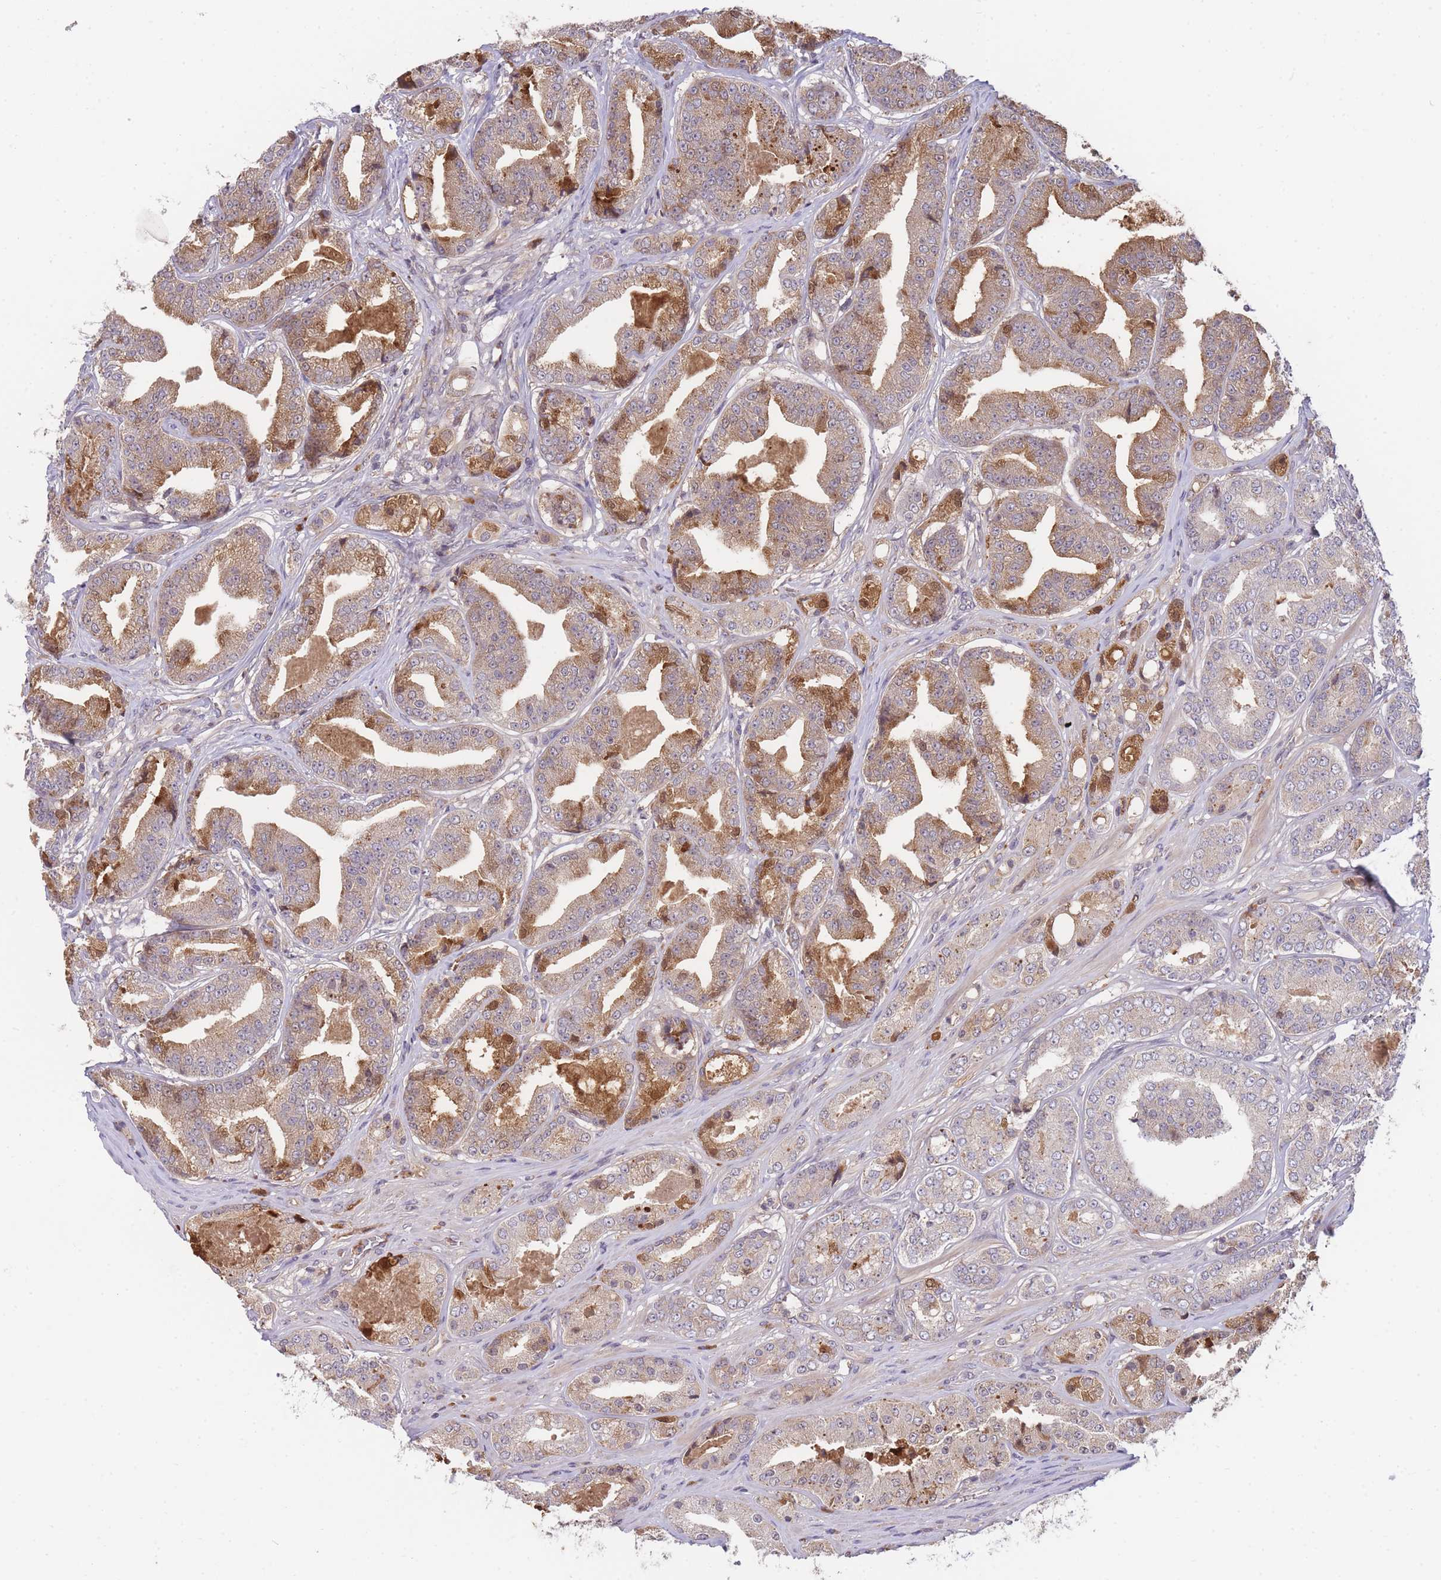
{"staining": {"intensity": "moderate", "quantity": "25%-75%", "location": "cytoplasmic/membranous"}, "tissue": "prostate cancer", "cell_type": "Tumor cells", "image_type": "cancer", "snomed": [{"axis": "morphology", "description": "Adenocarcinoma, High grade"}, {"axis": "topography", "description": "Prostate"}], "caption": "IHC (DAB) staining of high-grade adenocarcinoma (prostate) displays moderate cytoplasmic/membranous protein expression in about 25%-75% of tumor cells. IHC stains the protein in brown and the nuclei are stained blue.", "gene": "RALGDS", "patient": {"sex": "male", "age": 63}}